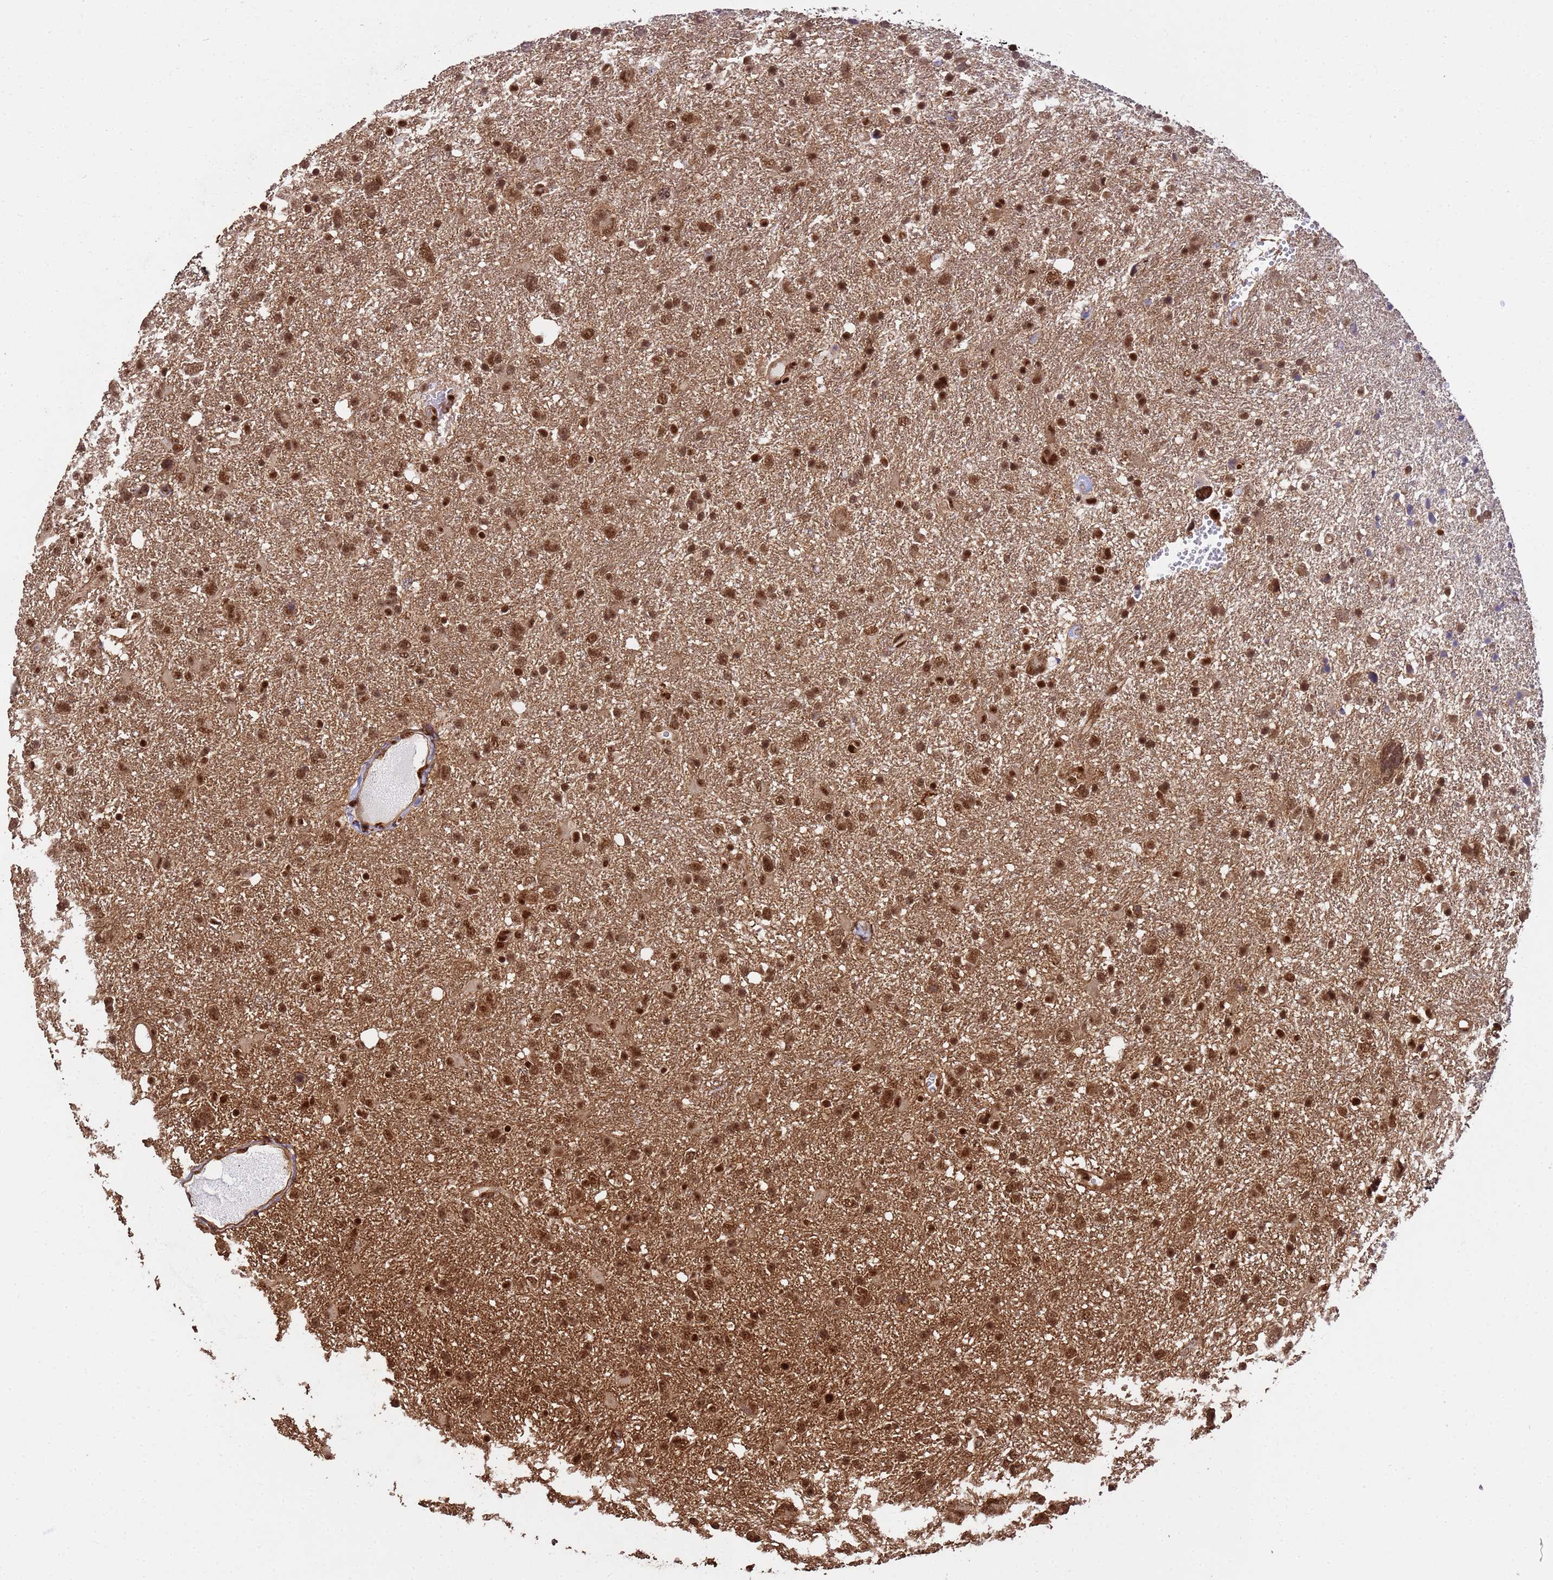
{"staining": {"intensity": "strong", "quantity": ">75%", "location": "cytoplasmic/membranous,nuclear"}, "tissue": "glioma", "cell_type": "Tumor cells", "image_type": "cancer", "snomed": [{"axis": "morphology", "description": "Glioma, malignant, High grade"}, {"axis": "topography", "description": "Brain"}], "caption": "Brown immunohistochemical staining in malignant glioma (high-grade) reveals strong cytoplasmic/membranous and nuclear staining in about >75% of tumor cells. The staining is performed using DAB brown chromogen to label protein expression. The nuclei are counter-stained blue using hematoxylin.", "gene": "SYF2", "patient": {"sex": "male", "age": 61}}